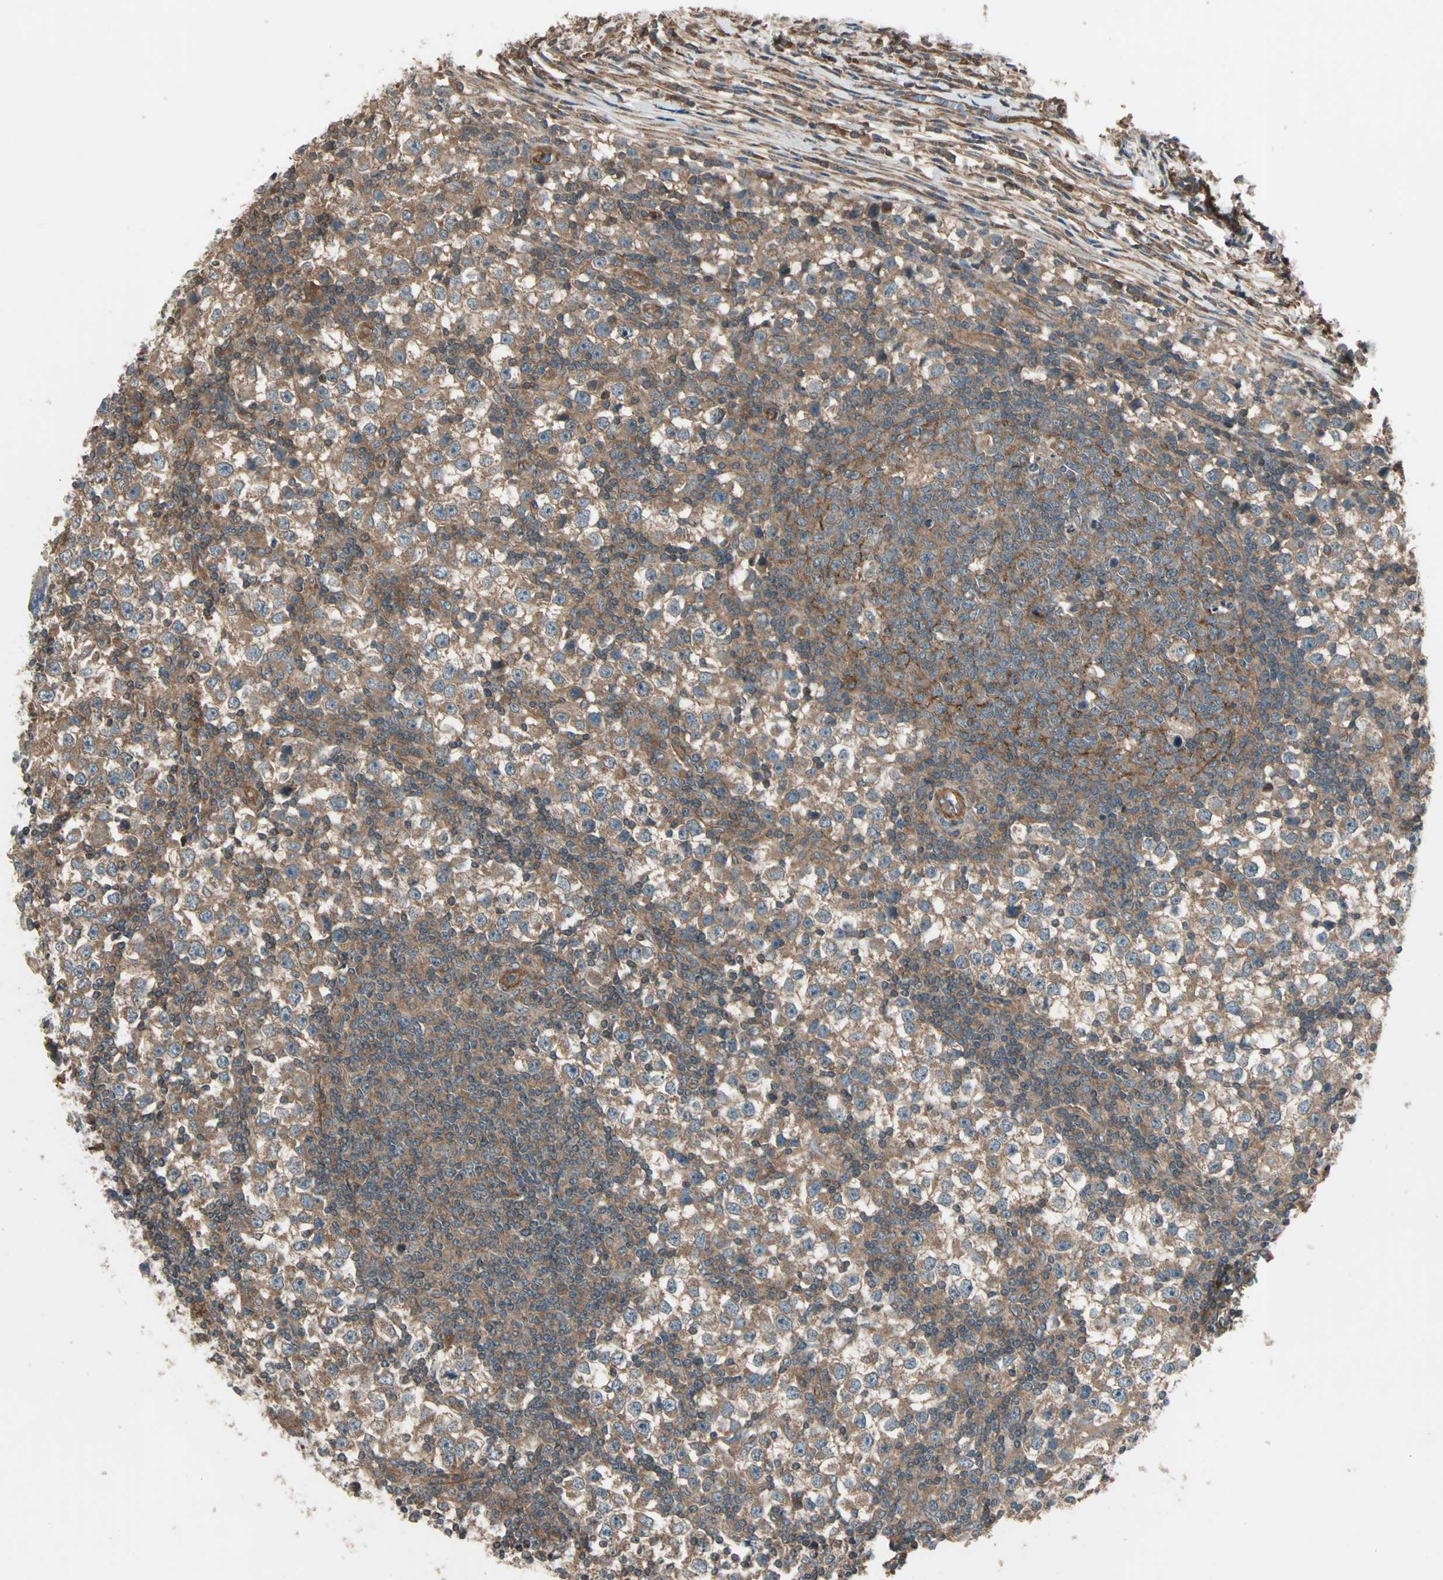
{"staining": {"intensity": "moderate", "quantity": ">75%", "location": "cytoplasmic/membranous"}, "tissue": "testis cancer", "cell_type": "Tumor cells", "image_type": "cancer", "snomed": [{"axis": "morphology", "description": "Seminoma, NOS"}, {"axis": "topography", "description": "Testis"}], "caption": "Human testis cancer (seminoma) stained for a protein (brown) demonstrates moderate cytoplasmic/membranous positive staining in approximately >75% of tumor cells.", "gene": "GCK", "patient": {"sex": "male", "age": 65}}